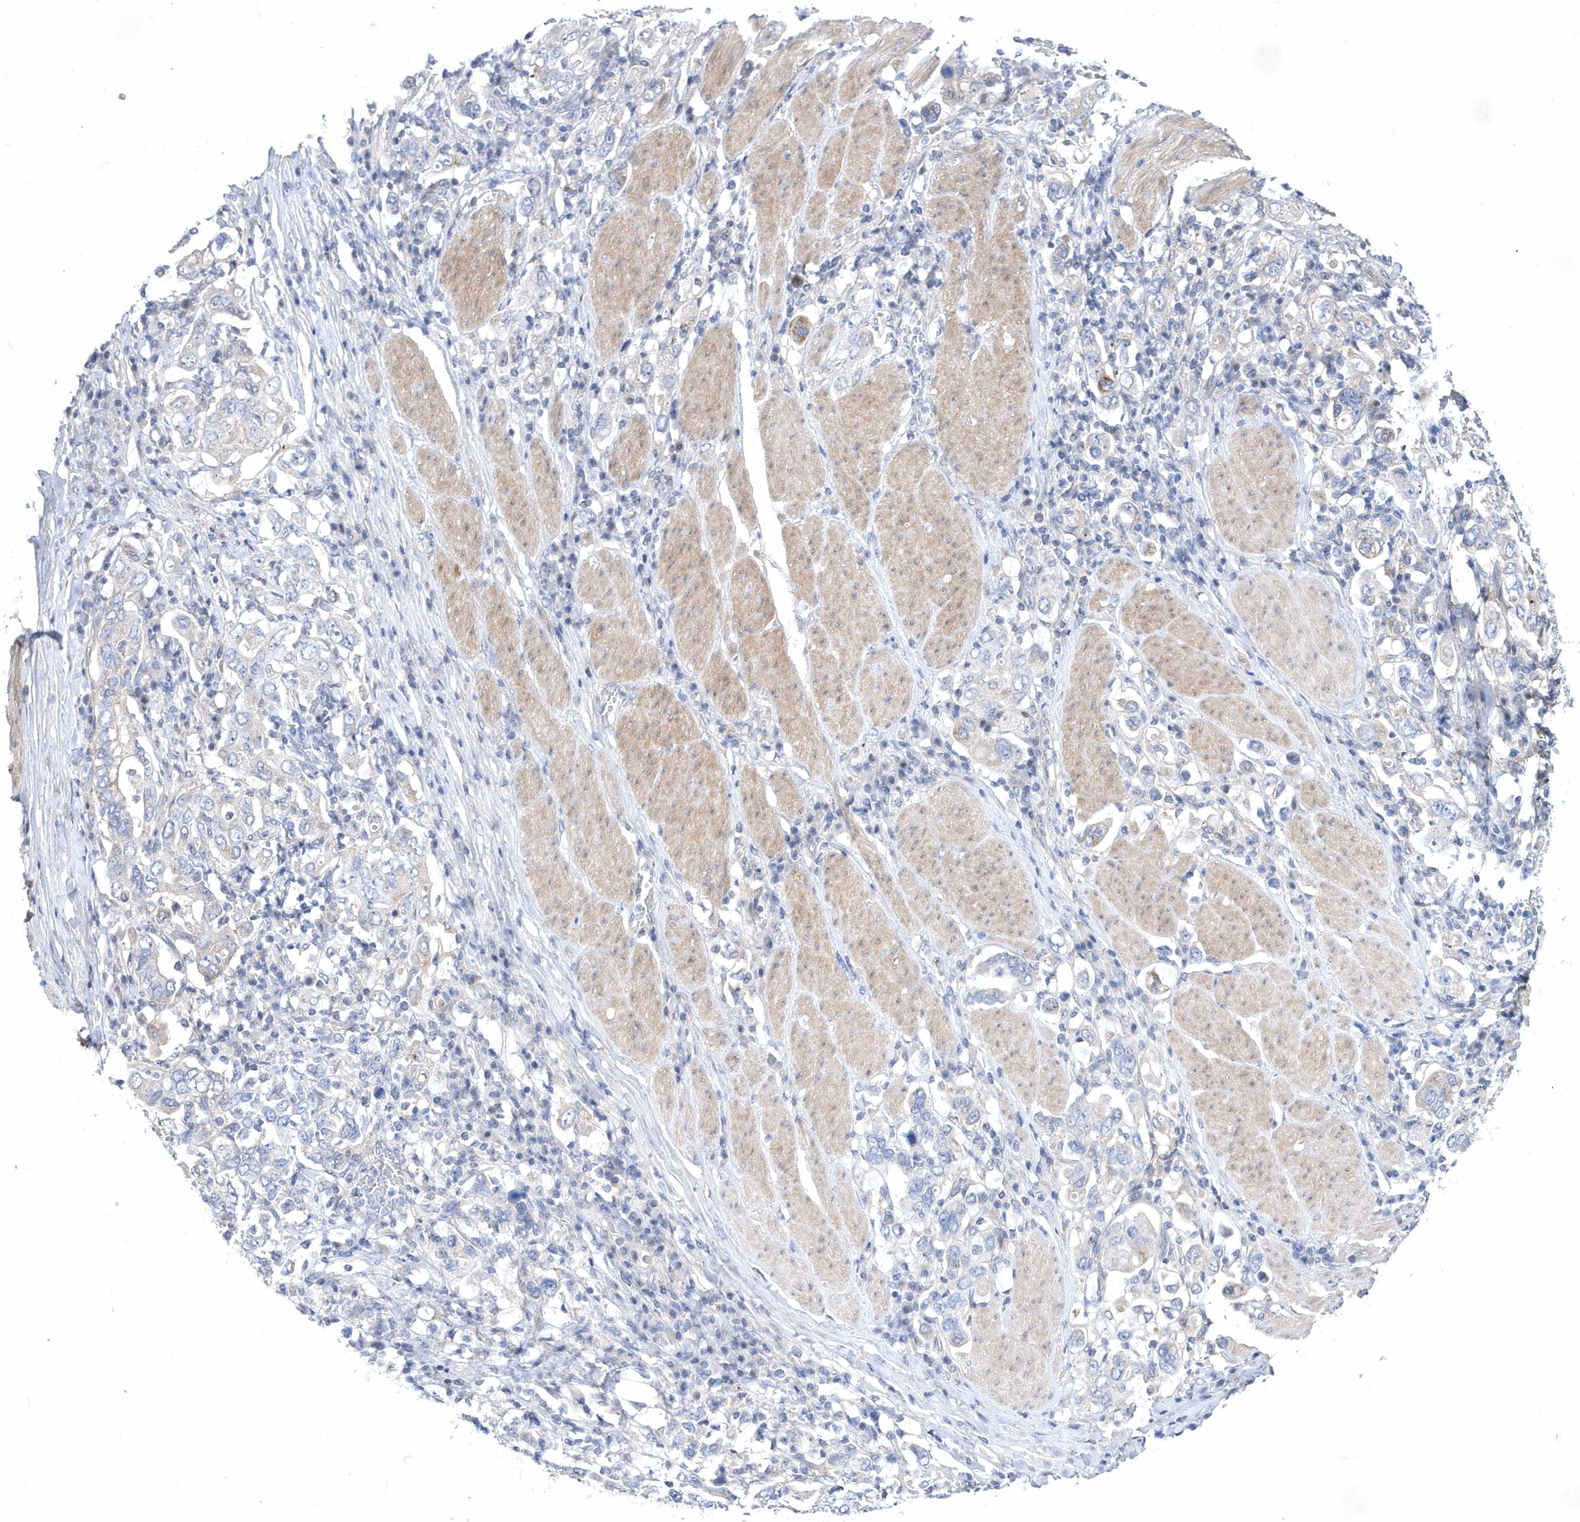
{"staining": {"intensity": "weak", "quantity": "<25%", "location": "cytoplasmic/membranous"}, "tissue": "stomach cancer", "cell_type": "Tumor cells", "image_type": "cancer", "snomed": [{"axis": "morphology", "description": "Adenocarcinoma, NOS"}, {"axis": "topography", "description": "Stomach, upper"}], "caption": "The histopathology image displays no staining of tumor cells in stomach cancer (adenocarcinoma). Nuclei are stained in blue.", "gene": "LONRF2", "patient": {"sex": "male", "age": 62}}